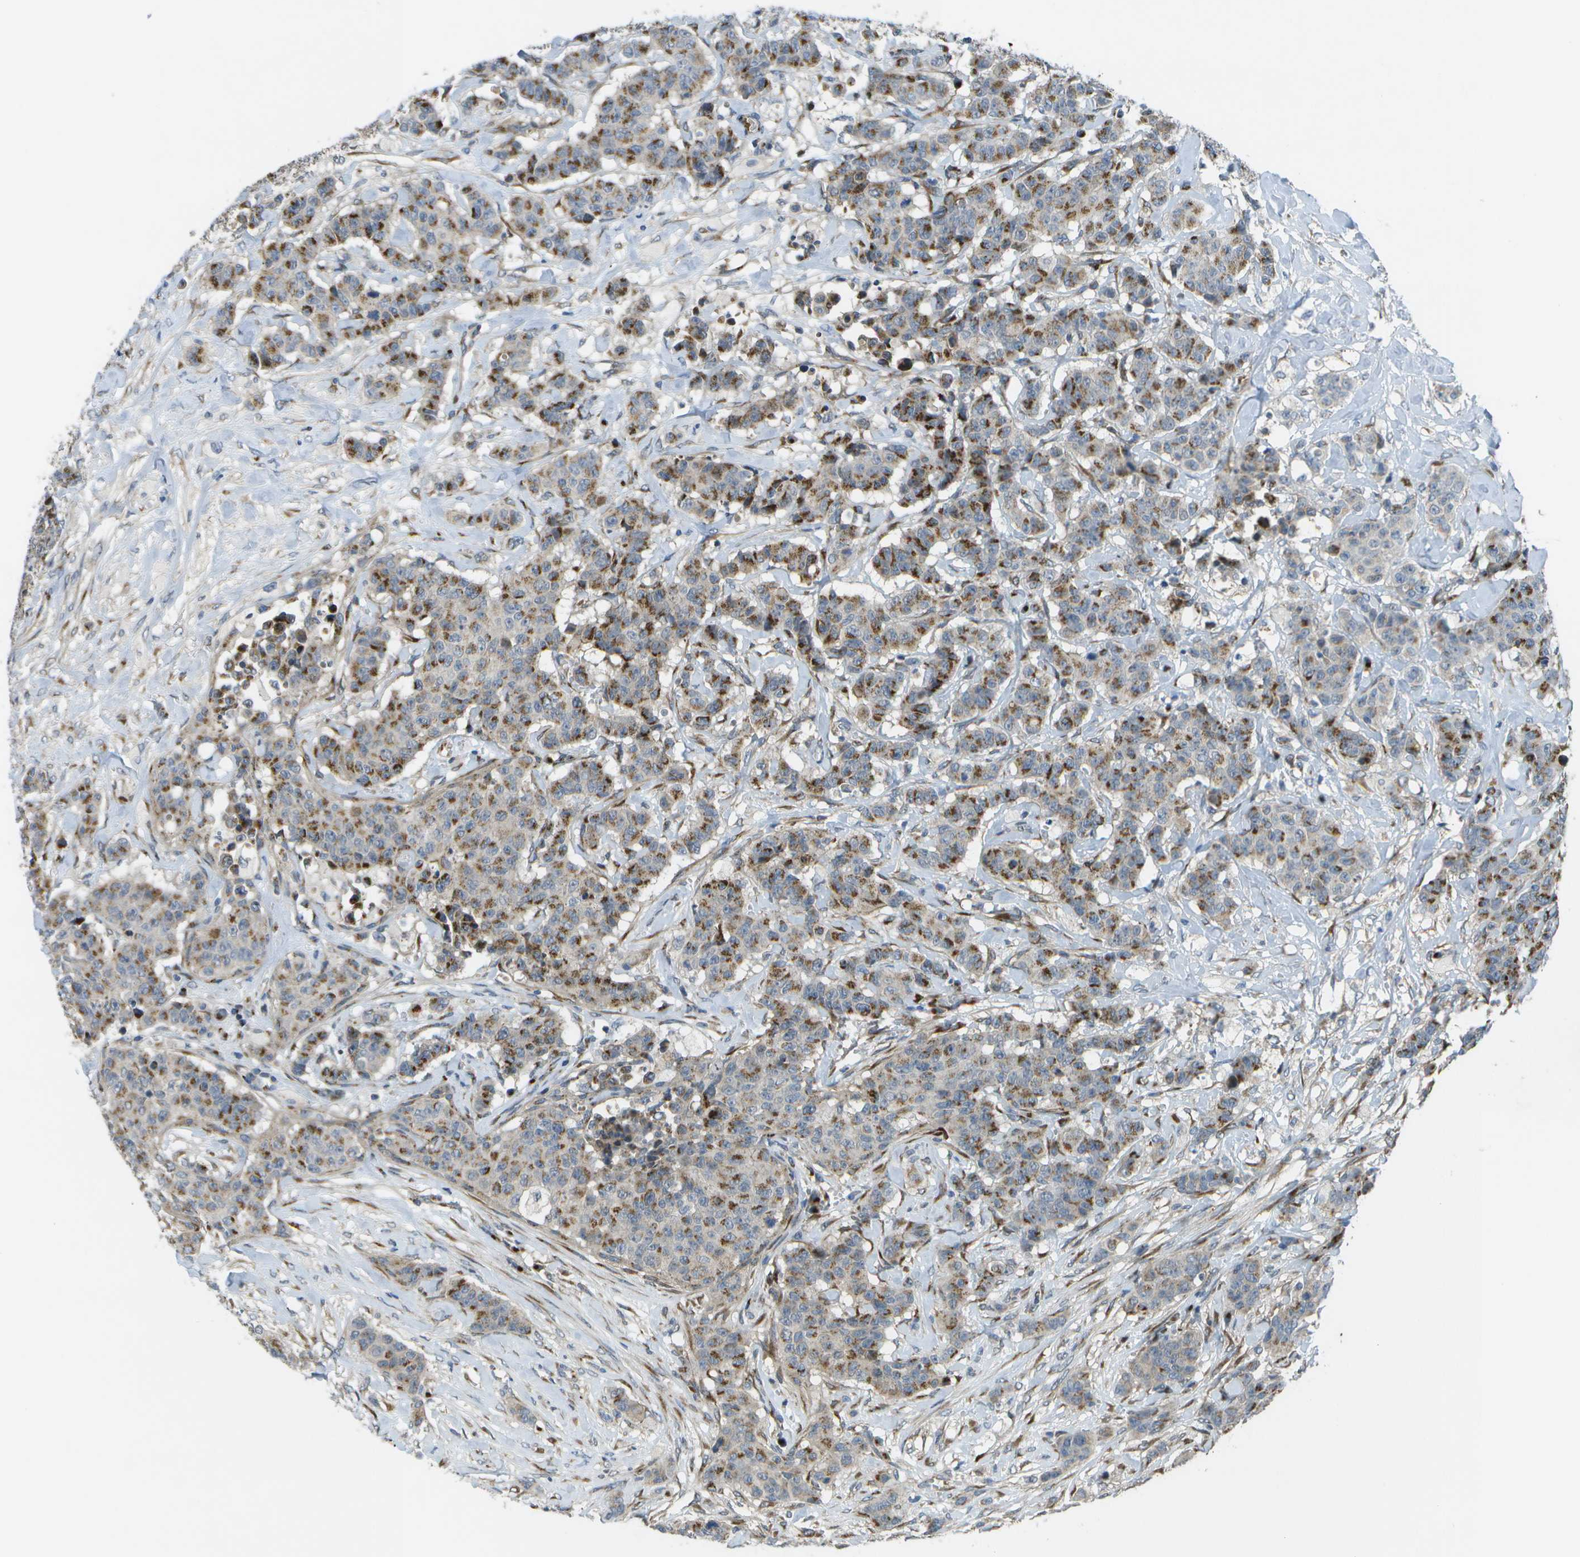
{"staining": {"intensity": "moderate", "quantity": ">75%", "location": "cytoplasmic/membranous"}, "tissue": "breast cancer", "cell_type": "Tumor cells", "image_type": "cancer", "snomed": [{"axis": "morphology", "description": "Normal tissue, NOS"}, {"axis": "morphology", "description": "Duct carcinoma"}, {"axis": "topography", "description": "Breast"}], "caption": "Immunohistochemistry (IHC) image of neoplastic tissue: breast intraductal carcinoma stained using IHC demonstrates medium levels of moderate protein expression localized specifically in the cytoplasmic/membranous of tumor cells, appearing as a cytoplasmic/membranous brown color.", "gene": "QSOX2", "patient": {"sex": "female", "age": 40}}